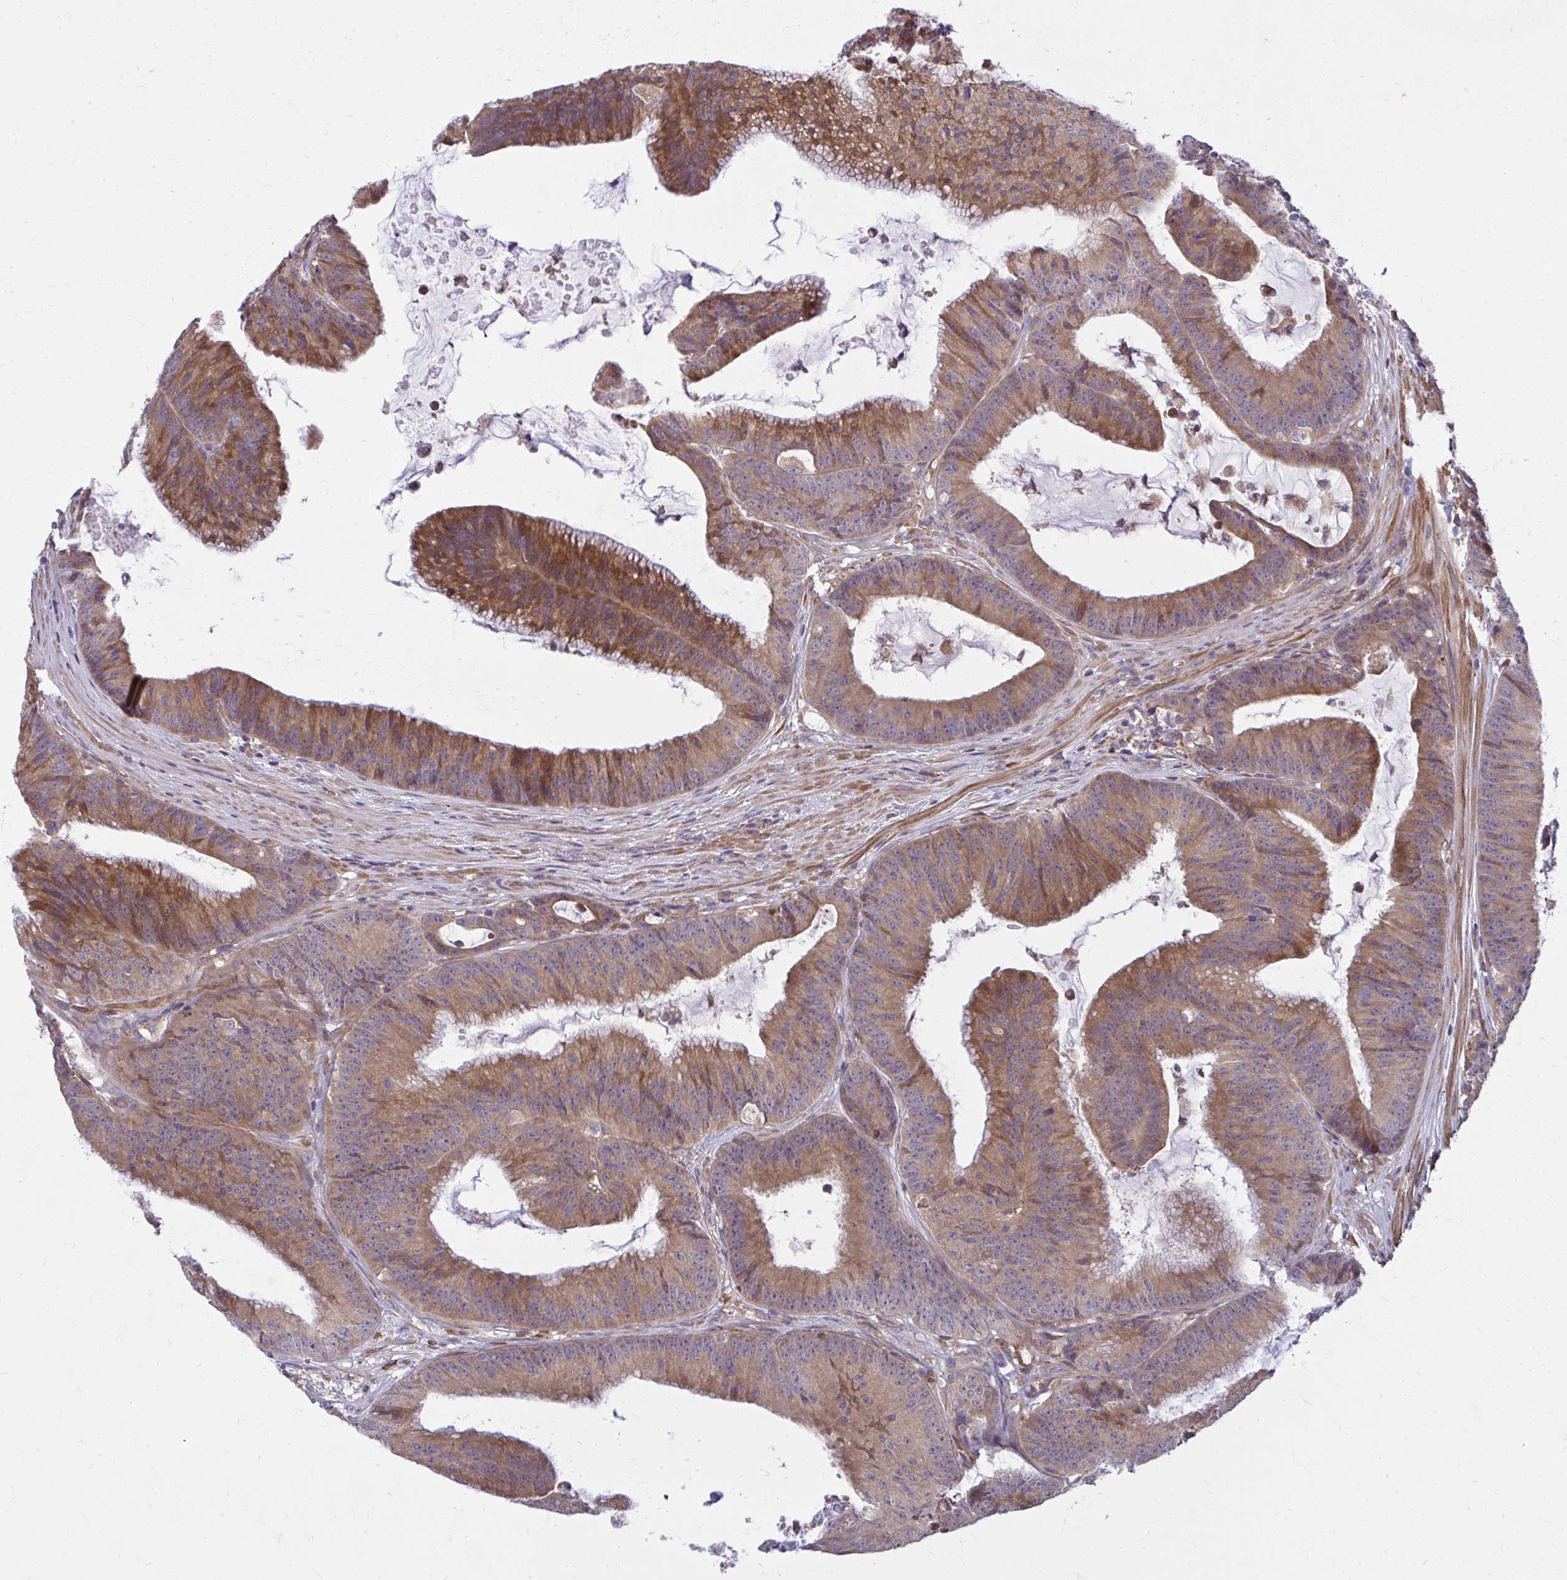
{"staining": {"intensity": "moderate", "quantity": ">75%", "location": "cytoplasmic/membranous"}, "tissue": "colorectal cancer", "cell_type": "Tumor cells", "image_type": "cancer", "snomed": [{"axis": "morphology", "description": "Adenocarcinoma, NOS"}, {"axis": "topography", "description": "Colon"}], "caption": "Immunohistochemistry staining of colorectal cancer (adenocarcinoma), which shows medium levels of moderate cytoplasmic/membranous positivity in about >75% of tumor cells indicating moderate cytoplasmic/membranous protein expression. The staining was performed using DAB (3,3'-diaminobenzidine) (brown) for protein detection and nuclei were counterstained in hematoxylin (blue).", "gene": "CEMP1", "patient": {"sex": "female", "age": 78}}